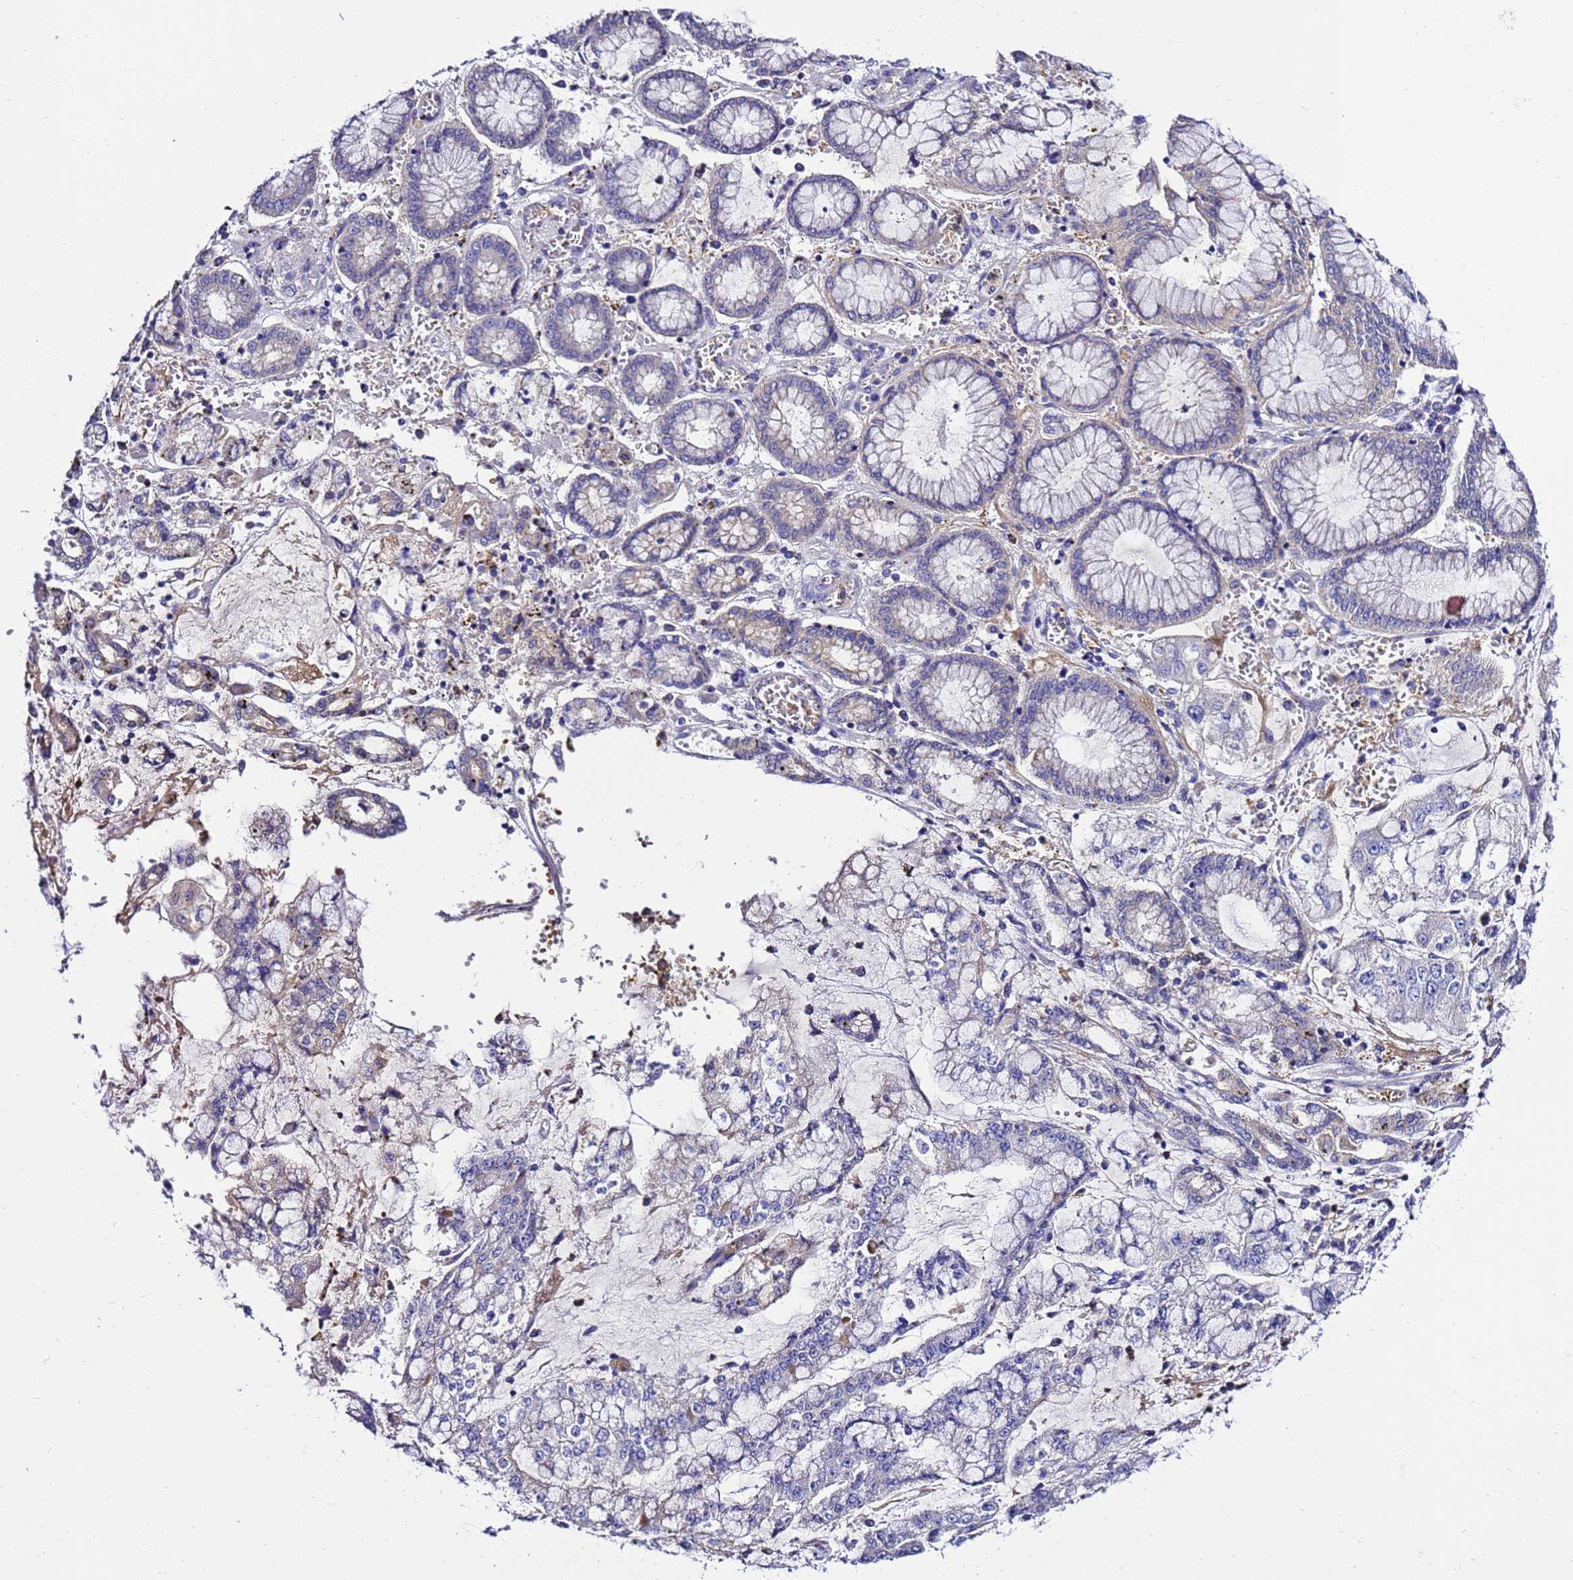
{"staining": {"intensity": "negative", "quantity": "none", "location": "none"}, "tissue": "stomach cancer", "cell_type": "Tumor cells", "image_type": "cancer", "snomed": [{"axis": "morphology", "description": "Normal tissue, NOS"}, {"axis": "morphology", "description": "Adenocarcinoma, NOS"}, {"axis": "topography", "description": "Stomach, upper"}, {"axis": "topography", "description": "Stomach"}], "caption": "The photomicrograph reveals no staining of tumor cells in stomach cancer. (DAB (3,3'-diaminobenzidine) IHC with hematoxylin counter stain).", "gene": "UGT2A1", "patient": {"sex": "male", "age": 76}}